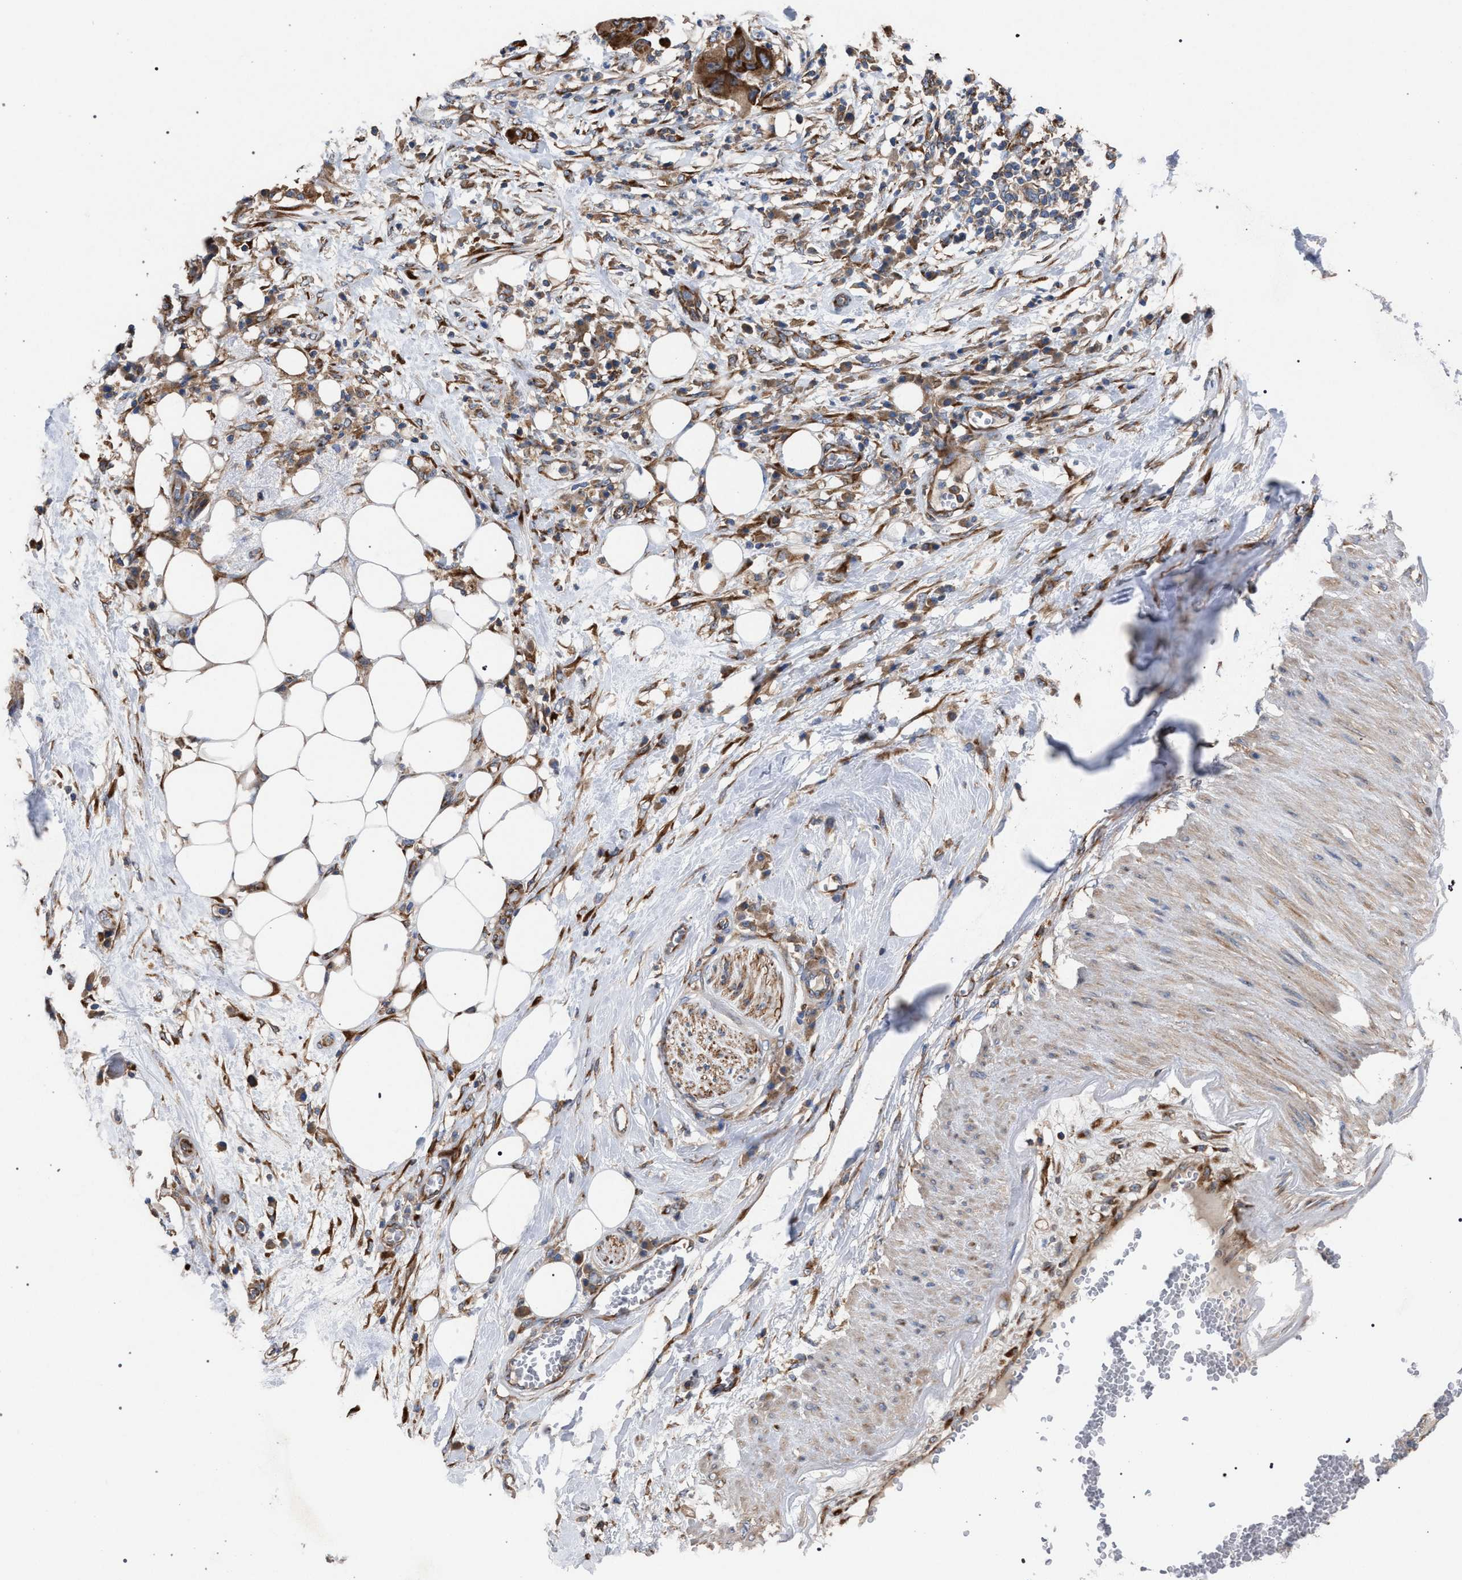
{"staining": {"intensity": "strong", "quantity": ">75%", "location": "cytoplasmic/membranous"}, "tissue": "pancreatic cancer", "cell_type": "Tumor cells", "image_type": "cancer", "snomed": [{"axis": "morphology", "description": "Adenocarcinoma, NOS"}, {"axis": "topography", "description": "Pancreas"}], "caption": "Immunohistochemical staining of human pancreatic cancer shows high levels of strong cytoplasmic/membranous protein positivity in approximately >75% of tumor cells.", "gene": "CDR2L", "patient": {"sex": "female", "age": 78}}